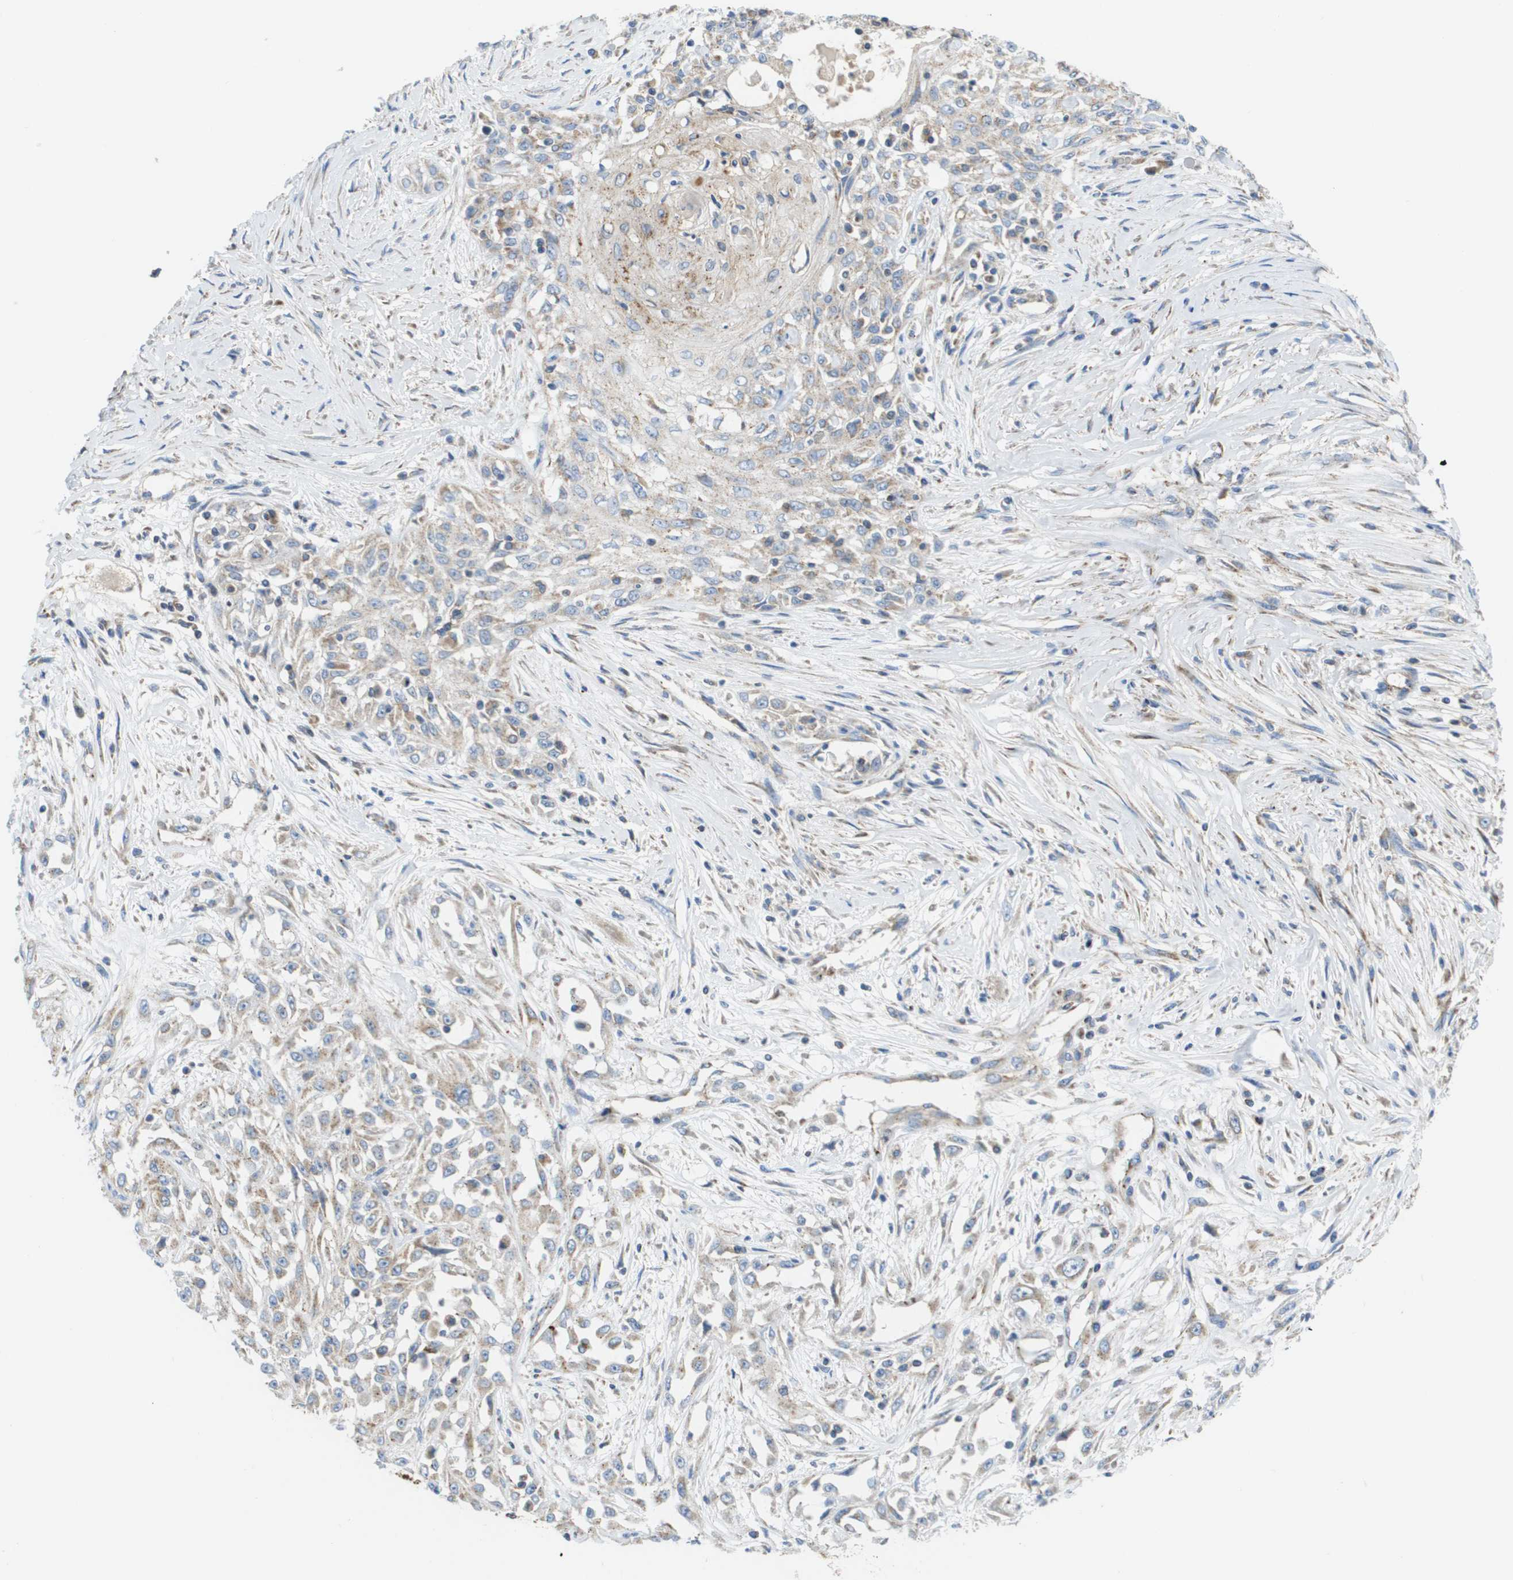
{"staining": {"intensity": "weak", "quantity": "25%-75%", "location": "cytoplasmic/membranous"}, "tissue": "skin cancer", "cell_type": "Tumor cells", "image_type": "cancer", "snomed": [{"axis": "morphology", "description": "Squamous cell carcinoma, NOS"}, {"axis": "morphology", "description": "Squamous cell carcinoma, metastatic, NOS"}, {"axis": "topography", "description": "Skin"}, {"axis": "topography", "description": "Lymph node"}], "caption": "IHC (DAB) staining of skin metastatic squamous cell carcinoma shows weak cytoplasmic/membranous protein expression in about 25%-75% of tumor cells.", "gene": "FIS1", "patient": {"sex": "male", "age": 75}}